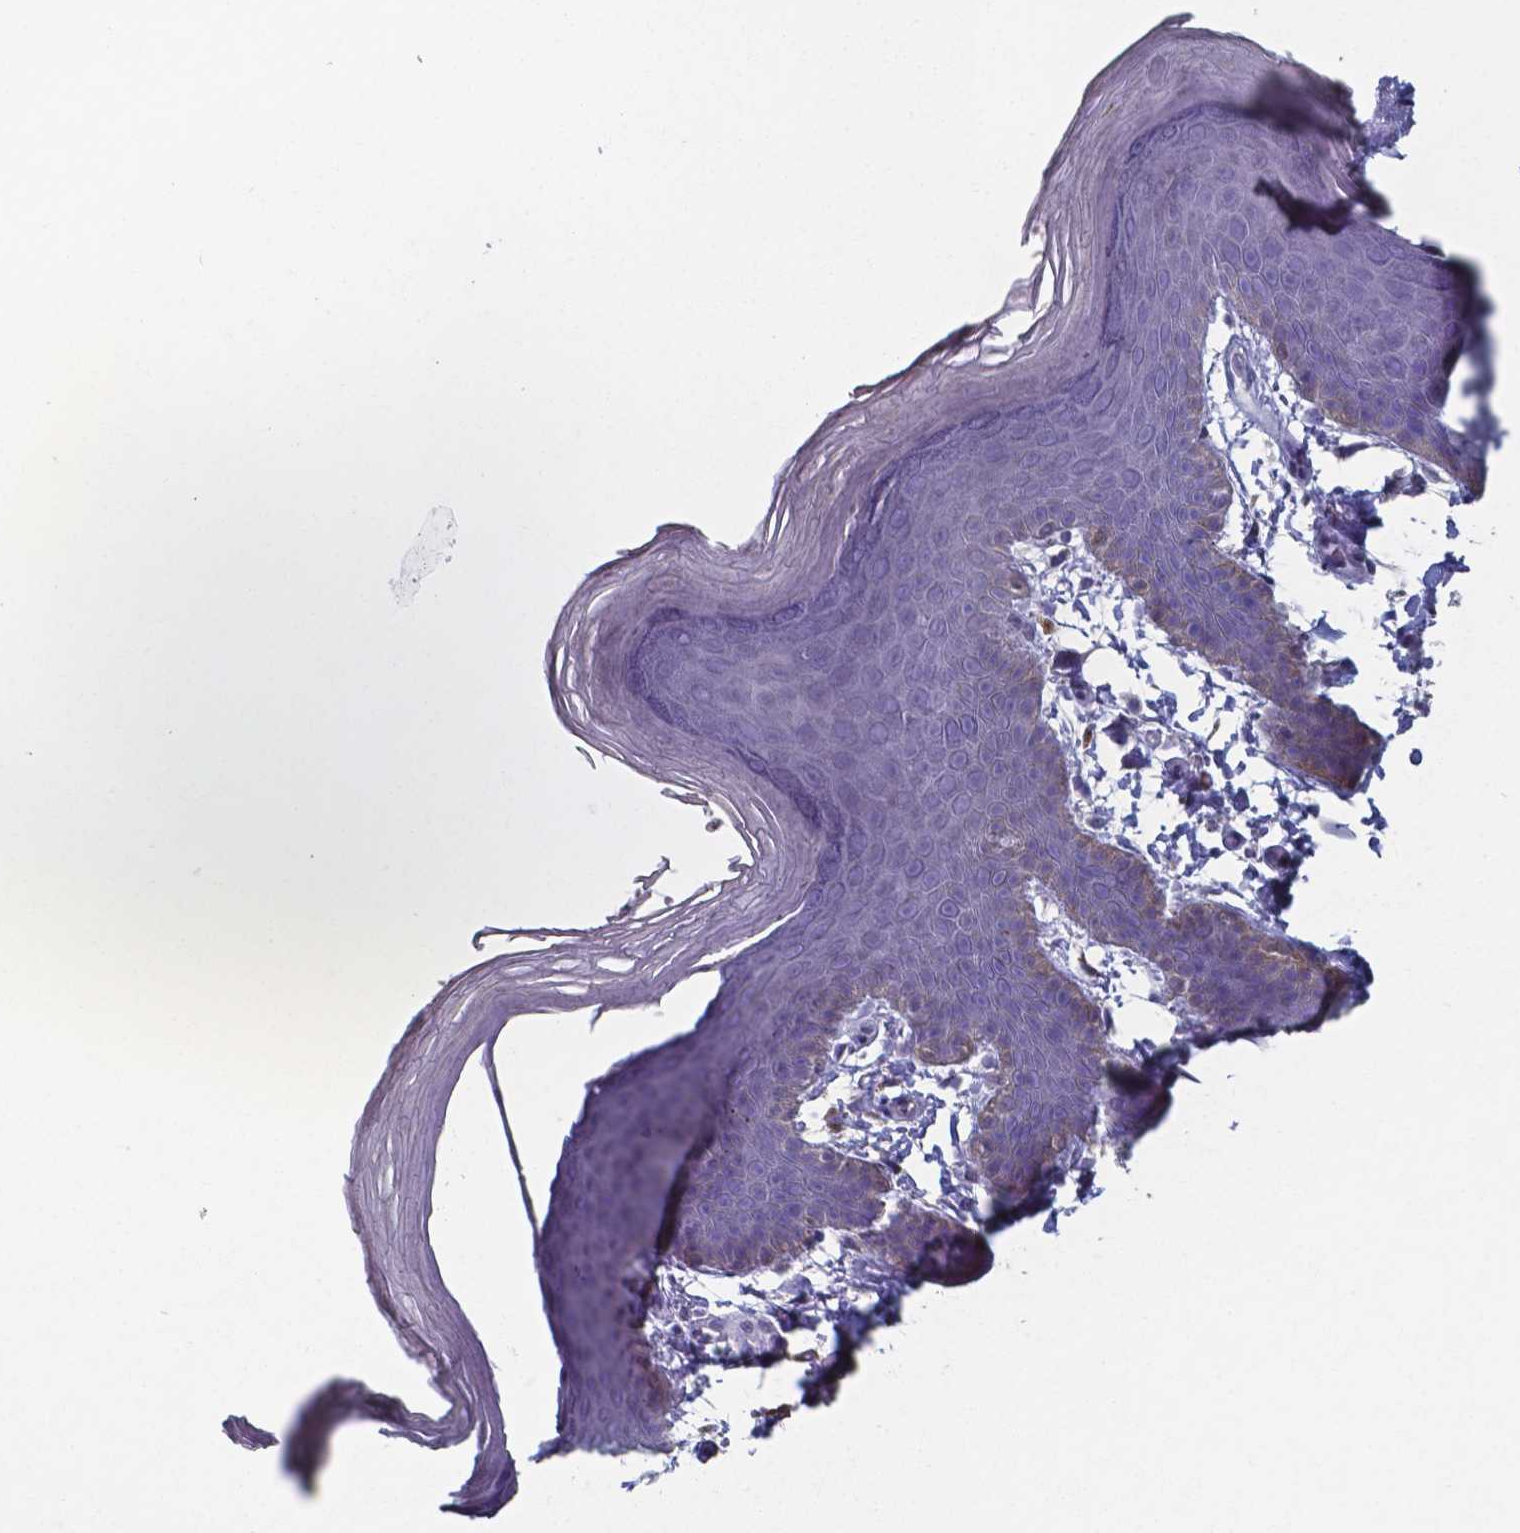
{"staining": {"intensity": "negative", "quantity": "none", "location": "none"}, "tissue": "skin", "cell_type": "Epidermal cells", "image_type": "normal", "snomed": [{"axis": "morphology", "description": "Normal tissue, NOS"}, {"axis": "topography", "description": "Anal"}], "caption": "Immunohistochemistry (IHC) image of benign human skin stained for a protein (brown), which shows no staining in epidermal cells. (DAB (3,3'-diaminobenzidine) immunohistochemistry, high magnification).", "gene": "PLA2R1", "patient": {"sex": "male", "age": 53}}